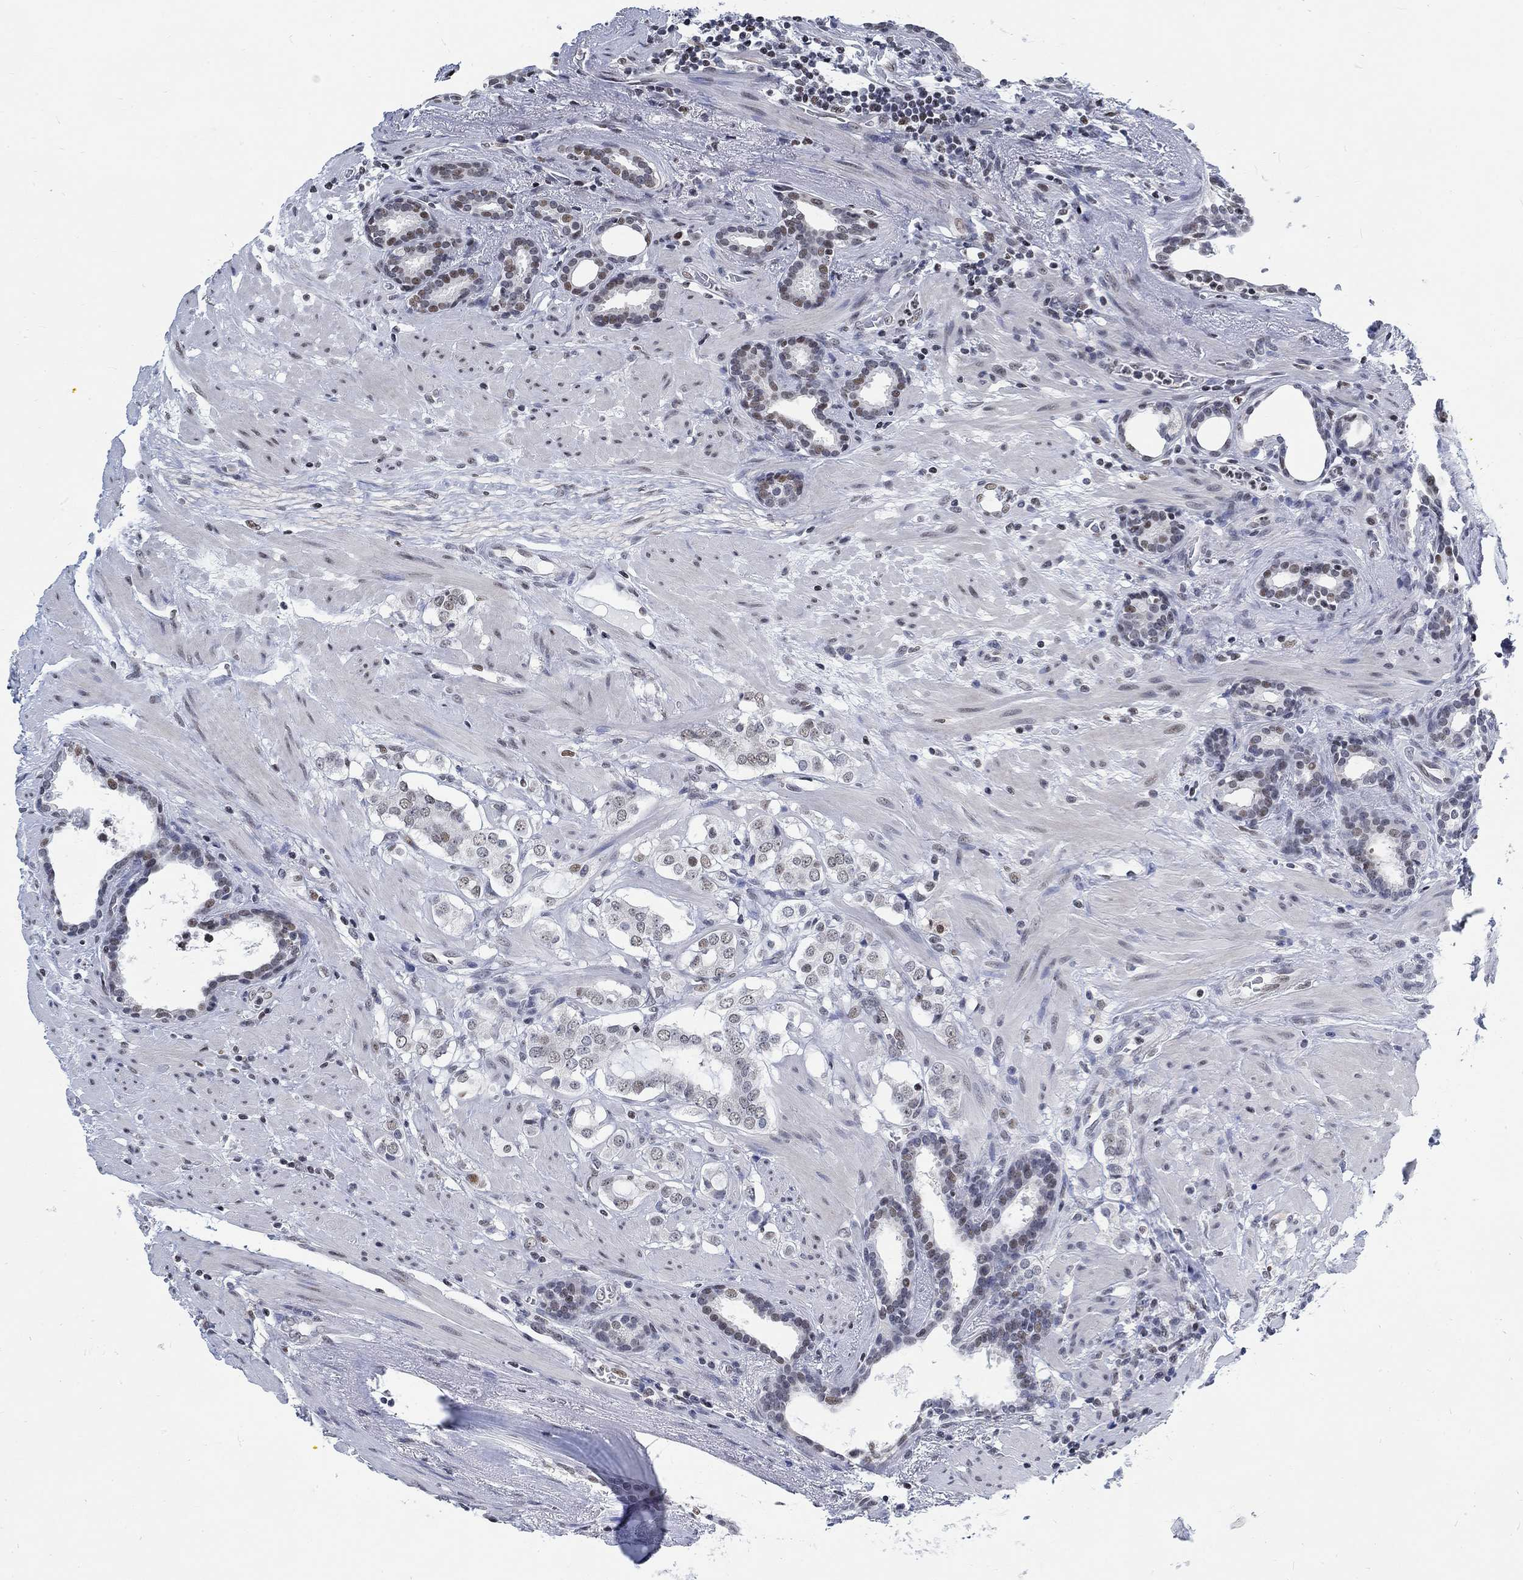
{"staining": {"intensity": "weak", "quantity": "<25%", "location": "nuclear"}, "tissue": "prostate cancer", "cell_type": "Tumor cells", "image_type": "cancer", "snomed": [{"axis": "morphology", "description": "Adenocarcinoma, NOS"}, {"axis": "topography", "description": "Prostate"}], "caption": "The IHC photomicrograph has no significant positivity in tumor cells of prostate cancer (adenocarcinoma) tissue.", "gene": "KCNH8", "patient": {"sex": "male", "age": 66}}